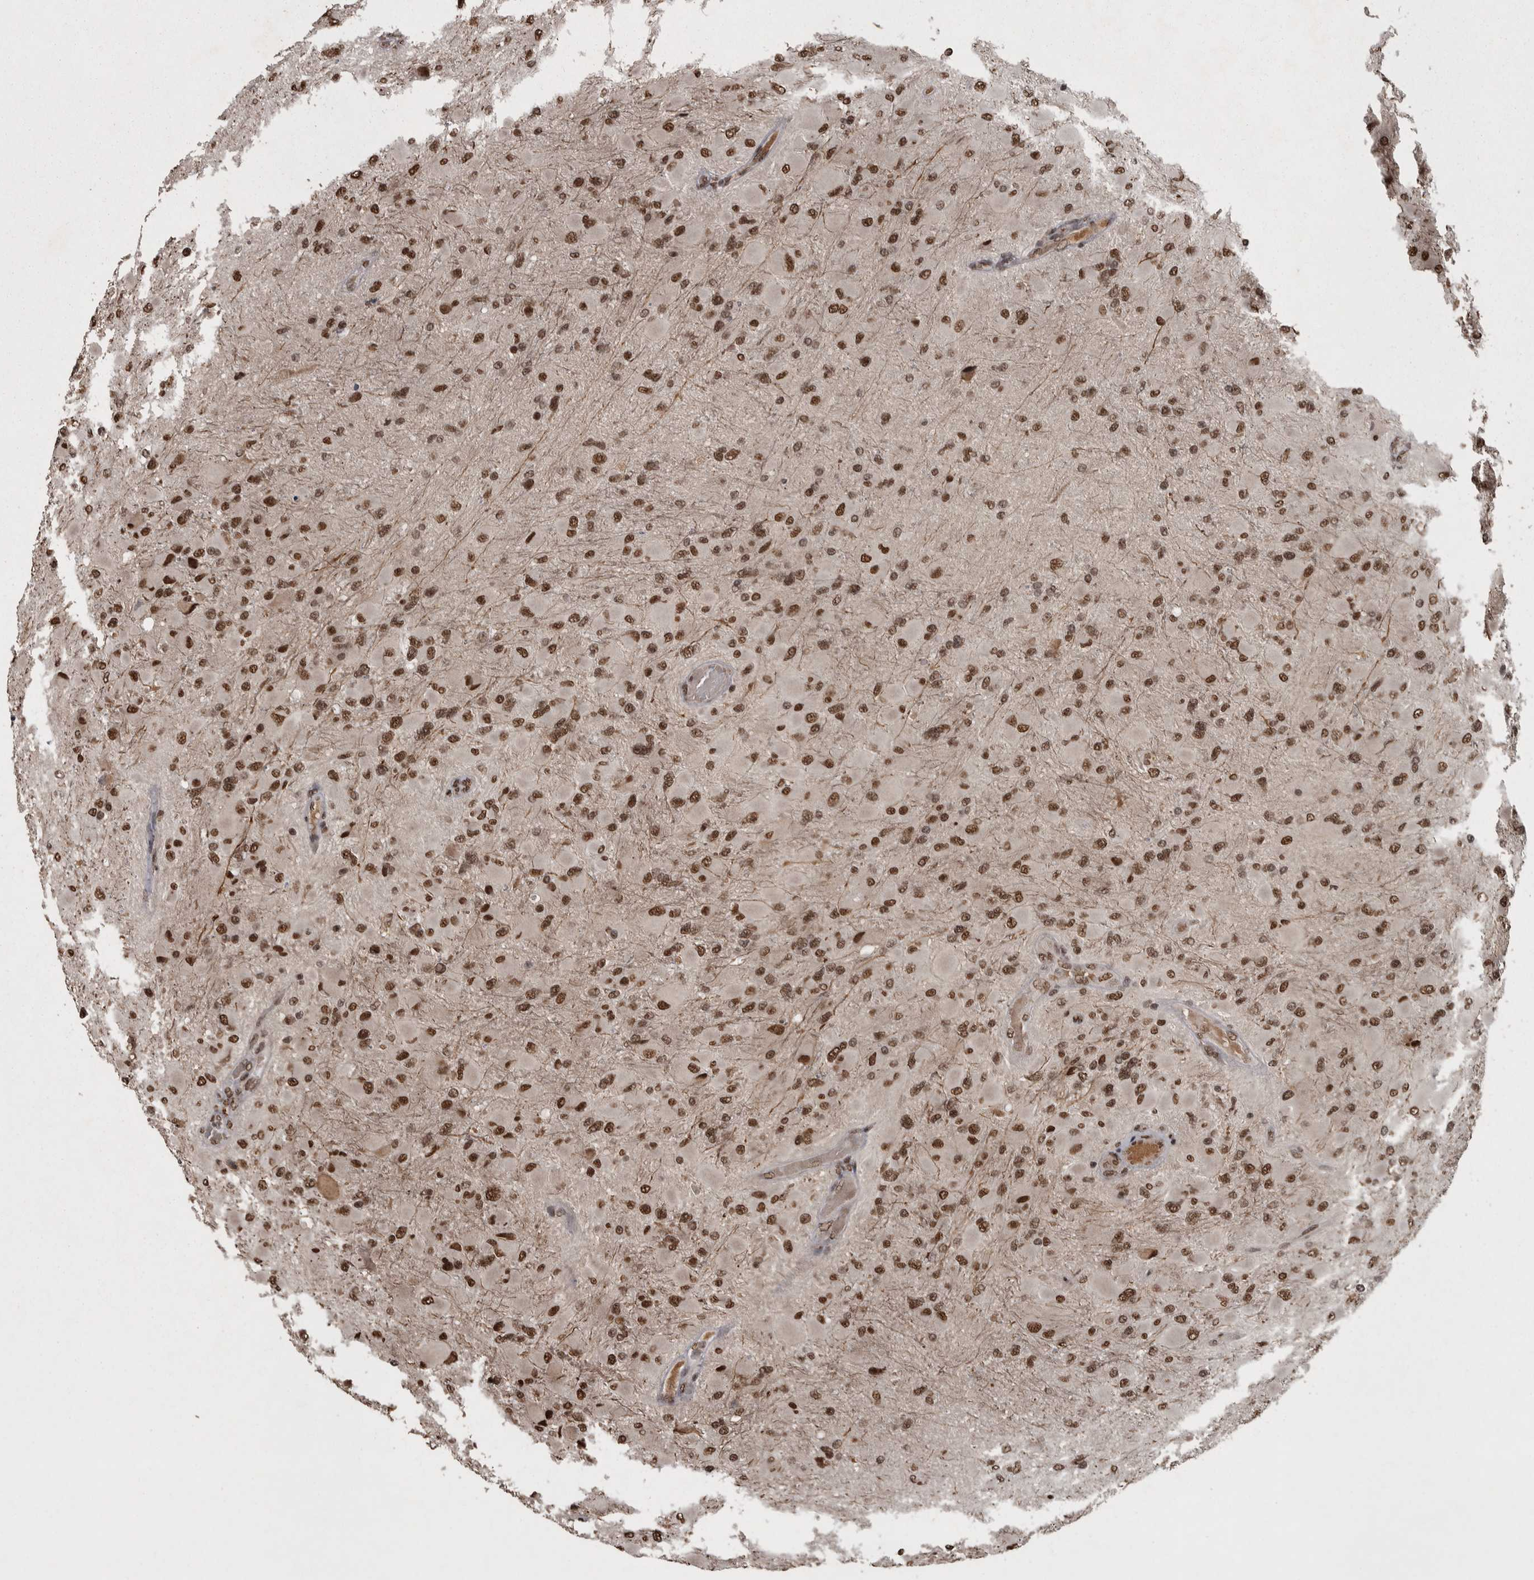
{"staining": {"intensity": "strong", "quantity": ">75%", "location": "nuclear"}, "tissue": "glioma", "cell_type": "Tumor cells", "image_type": "cancer", "snomed": [{"axis": "morphology", "description": "Glioma, malignant, High grade"}, {"axis": "topography", "description": "Cerebral cortex"}], "caption": "DAB (3,3'-diaminobenzidine) immunohistochemical staining of human glioma exhibits strong nuclear protein staining in about >75% of tumor cells.", "gene": "ZFHX4", "patient": {"sex": "female", "age": 36}}